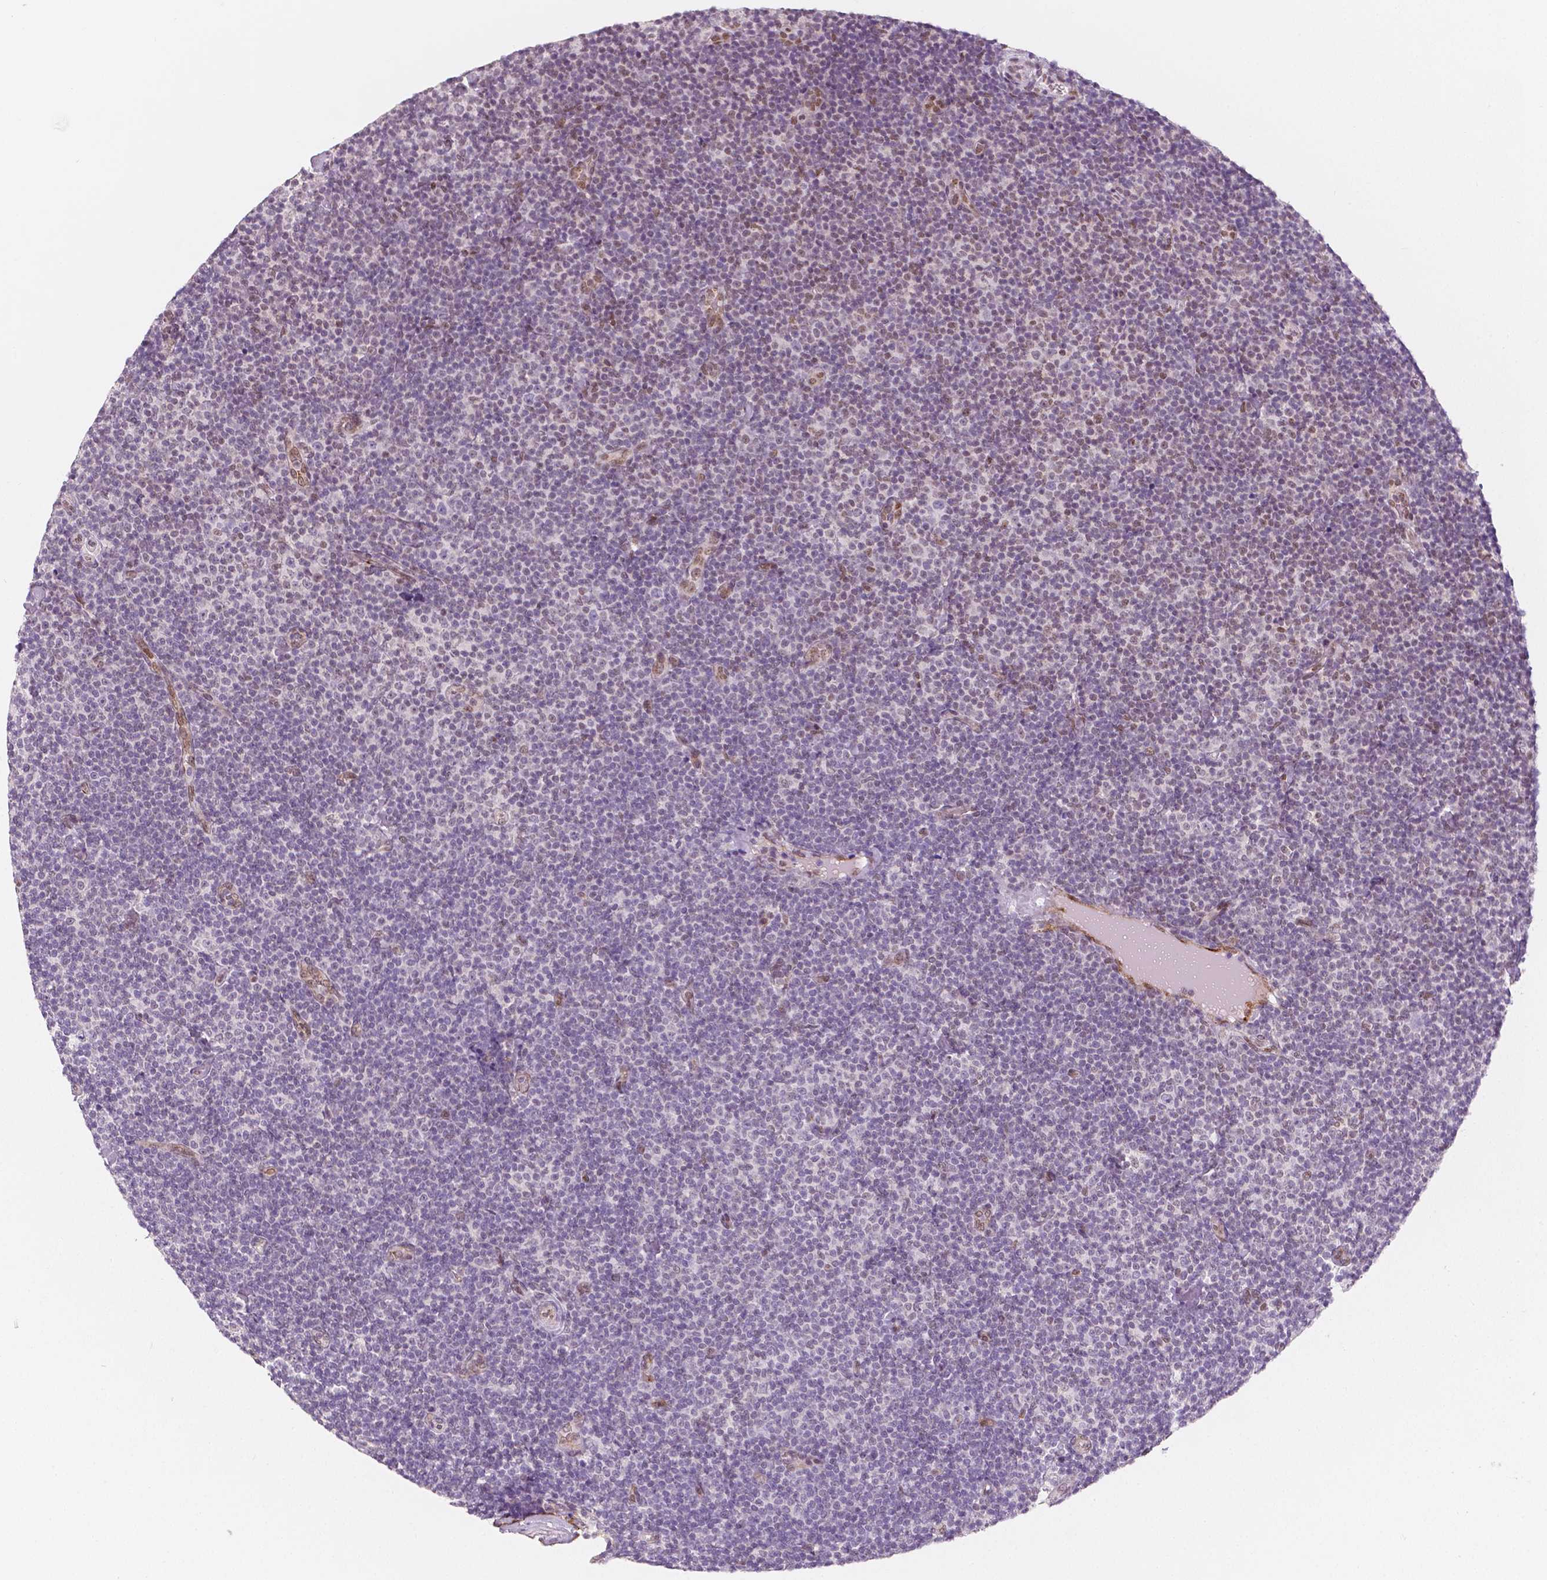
{"staining": {"intensity": "negative", "quantity": "none", "location": "none"}, "tissue": "lymphoma", "cell_type": "Tumor cells", "image_type": "cancer", "snomed": [{"axis": "morphology", "description": "Malignant lymphoma, non-Hodgkin's type, Low grade"}, {"axis": "topography", "description": "Lymph node"}], "caption": "Low-grade malignant lymphoma, non-Hodgkin's type stained for a protein using immunohistochemistry exhibits no positivity tumor cells.", "gene": "KDM5B", "patient": {"sex": "male", "age": 81}}